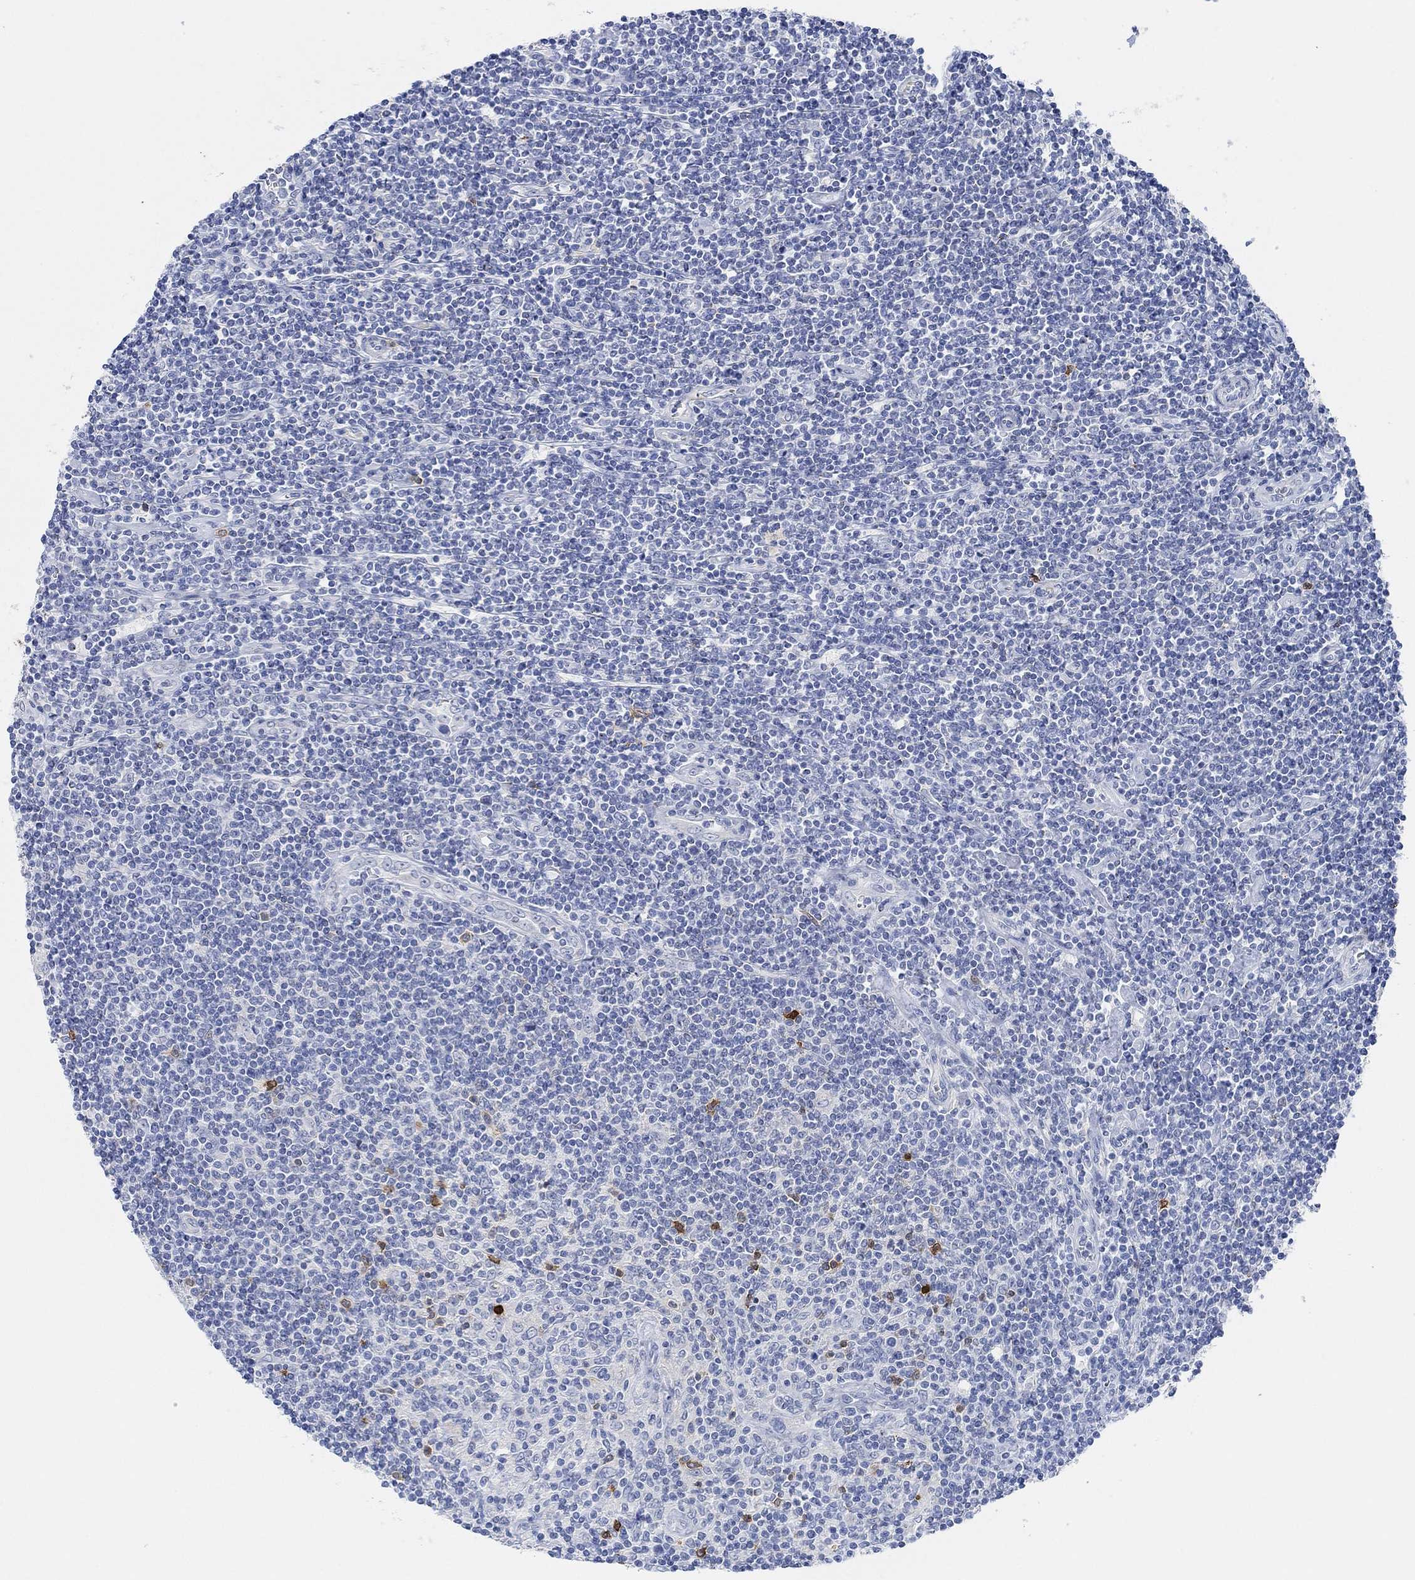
{"staining": {"intensity": "negative", "quantity": "none", "location": "none"}, "tissue": "lymphoma", "cell_type": "Tumor cells", "image_type": "cancer", "snomed": [{"axis": "morphology", "description": "Hodgkin's disease, NOS"}, {"axis": "topography", "description": "Lymph node"}], "caption": "Immunohistochemistry of lymphoma displays no staining in tumor cells.", "gene": "VAT1L", "patient": {"sex": "male", "age": 40}}